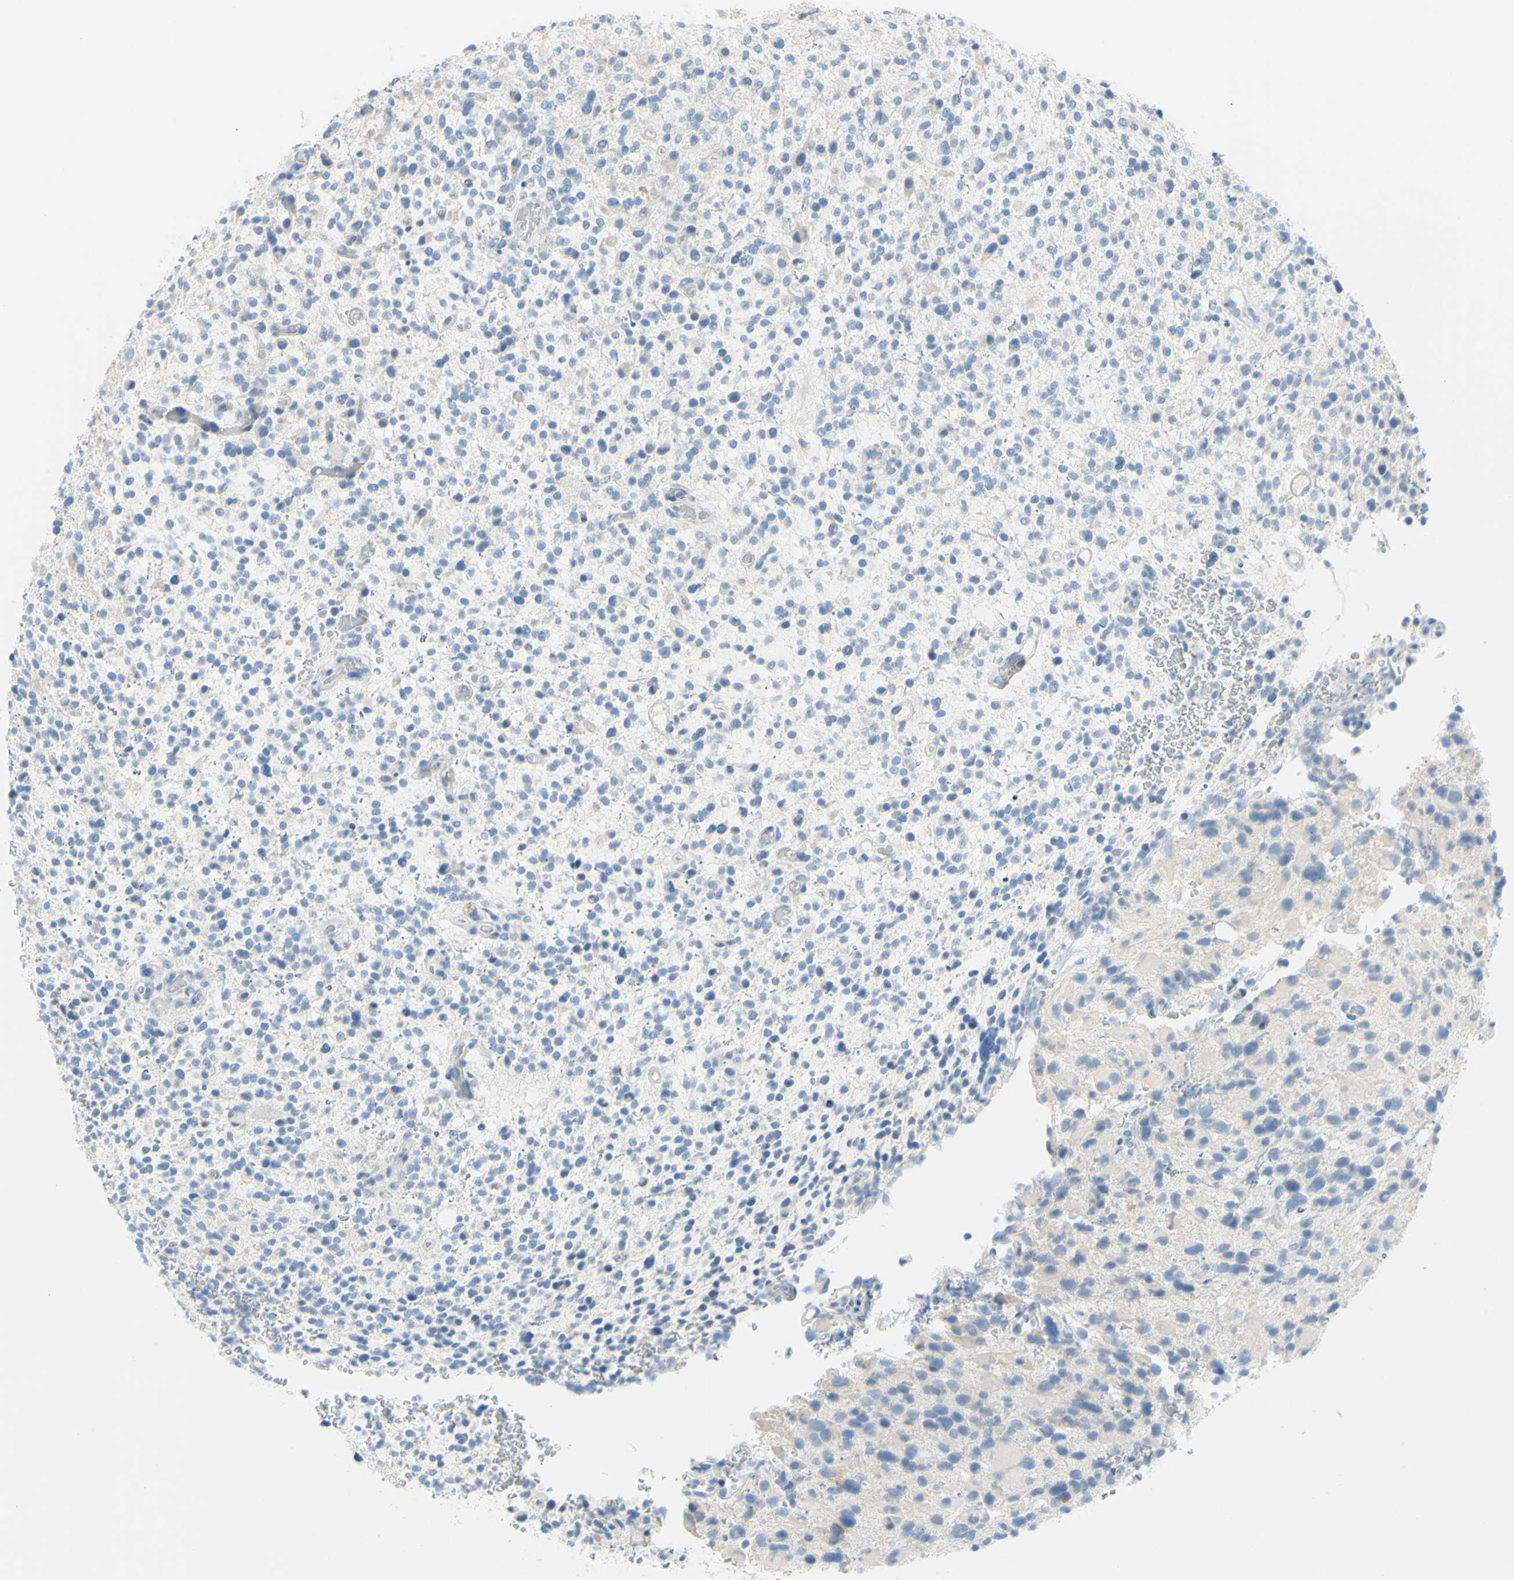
{"staining": {"intensity": "negative", "quantity": "none", "location": "none"}, "tissue": "glioma", "cell_type": "Tumor cells", "image_type": "cancer", "snomed": [{"axis": "morphology", "description": "Glioma, malignant, High grade"}, {"axis": "topography", "description": "Brain"}], "caption": "DAB (3,3'-diaminobenzidine) immunohistochemical staining of malignant glioma (high-grade) reveals no significant positivity in tumor cells.", "gene": "DCT", "patient": {"sex": "male", "age": 48}}